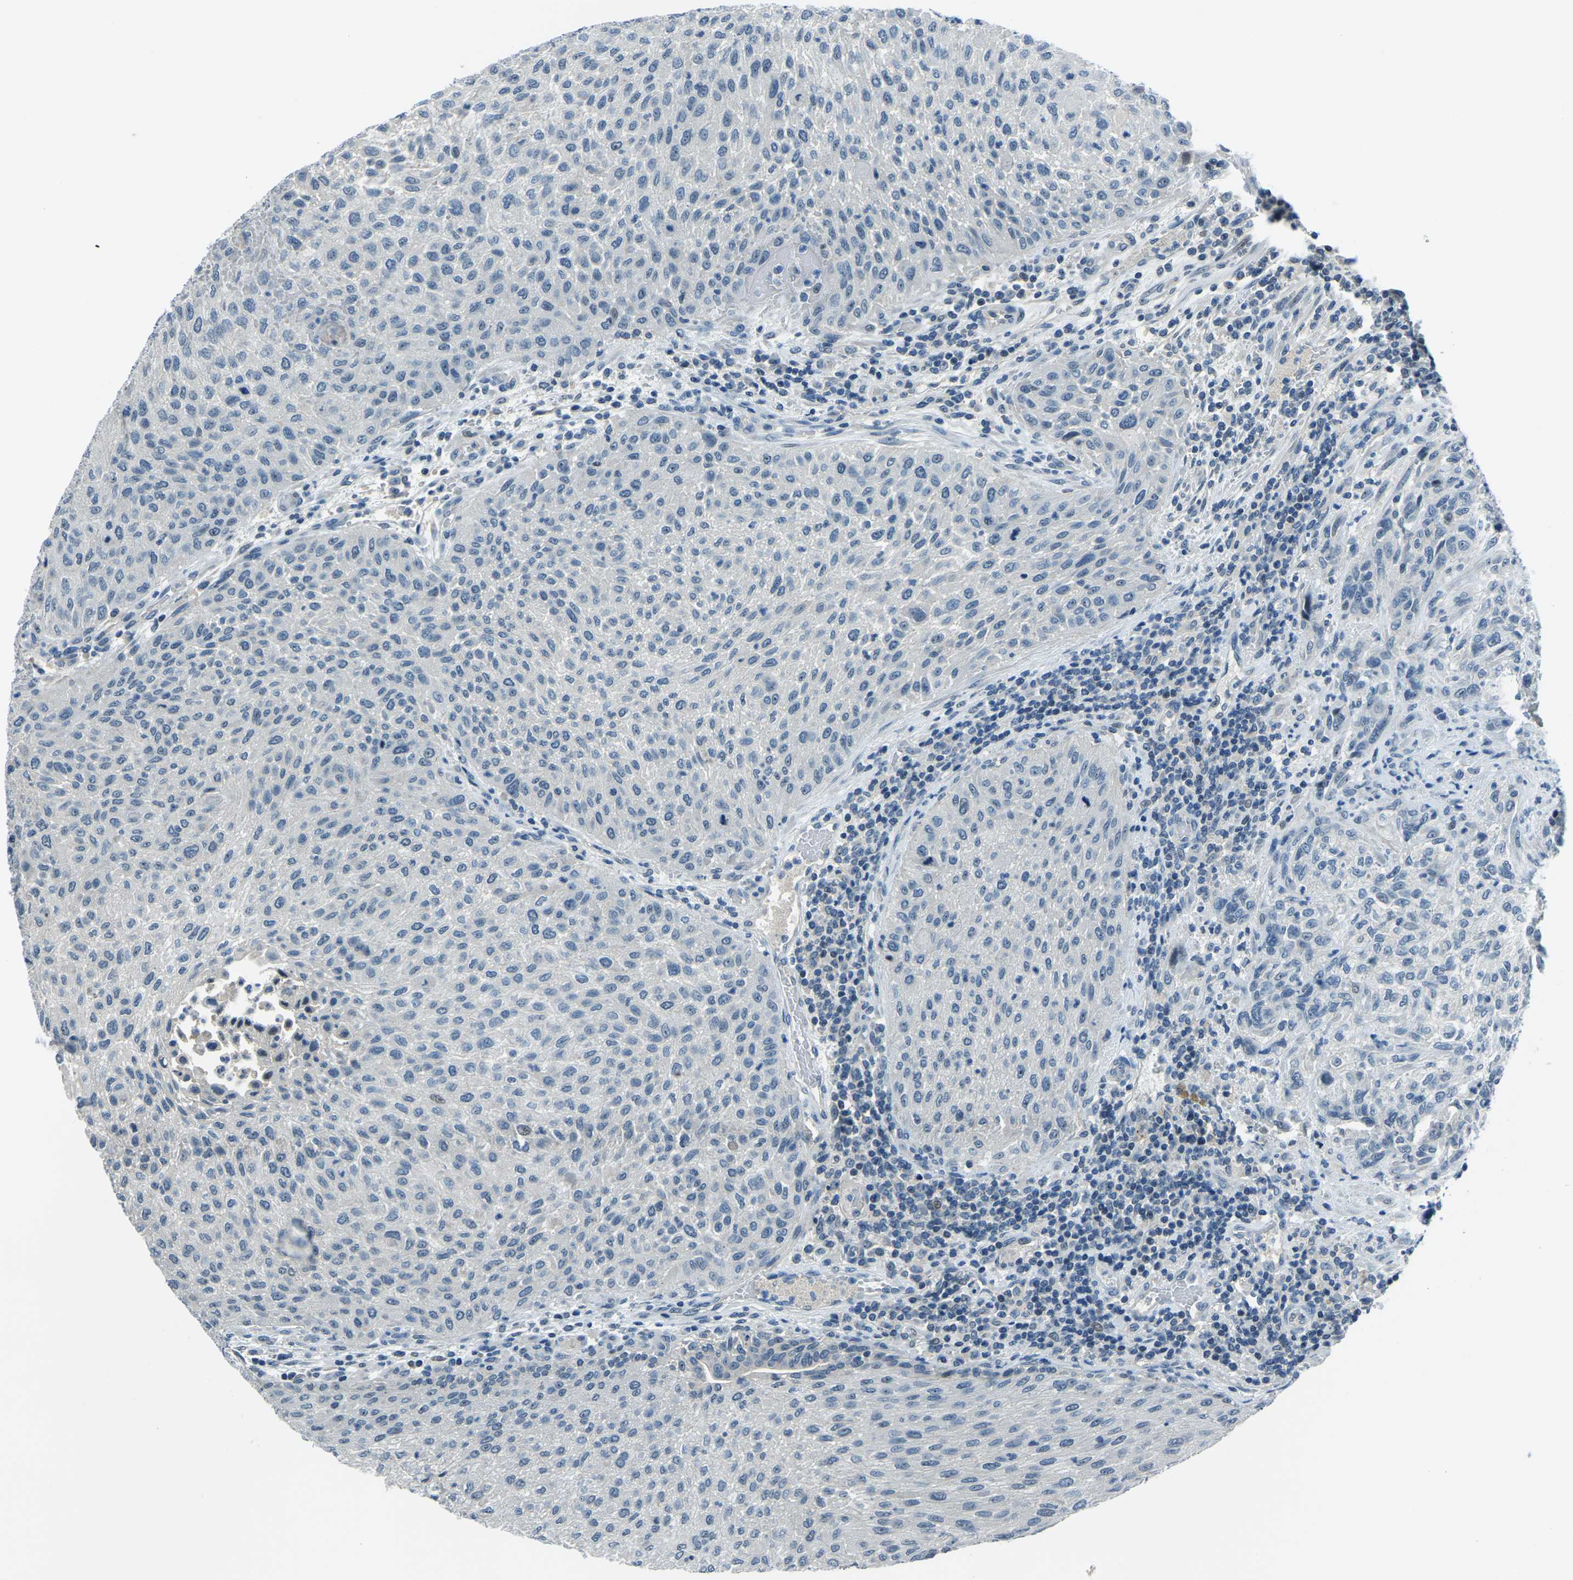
{"staining": {"intensity": "negative", "quantity": "none", "location": "none"}, "tissue": "urothelial cancer", "cell_type": "Tumor cells", "image_type": "cancer", "snomed": [{"axis": "morphology", "description": "Urothelial carcinoma, Low grade"}, {"axis": "morphology", "description": "Urothelial carcinoma, High grade"}, {"axis": "topography", "description": "Urinary bladder"}], "caption": "This is an IHC histopathology image of low-grade urothelial carcinoma. There is no positivity in tumor cells.", "gene": "RRP1", "patient": {"sex": "male", "age": 35}}